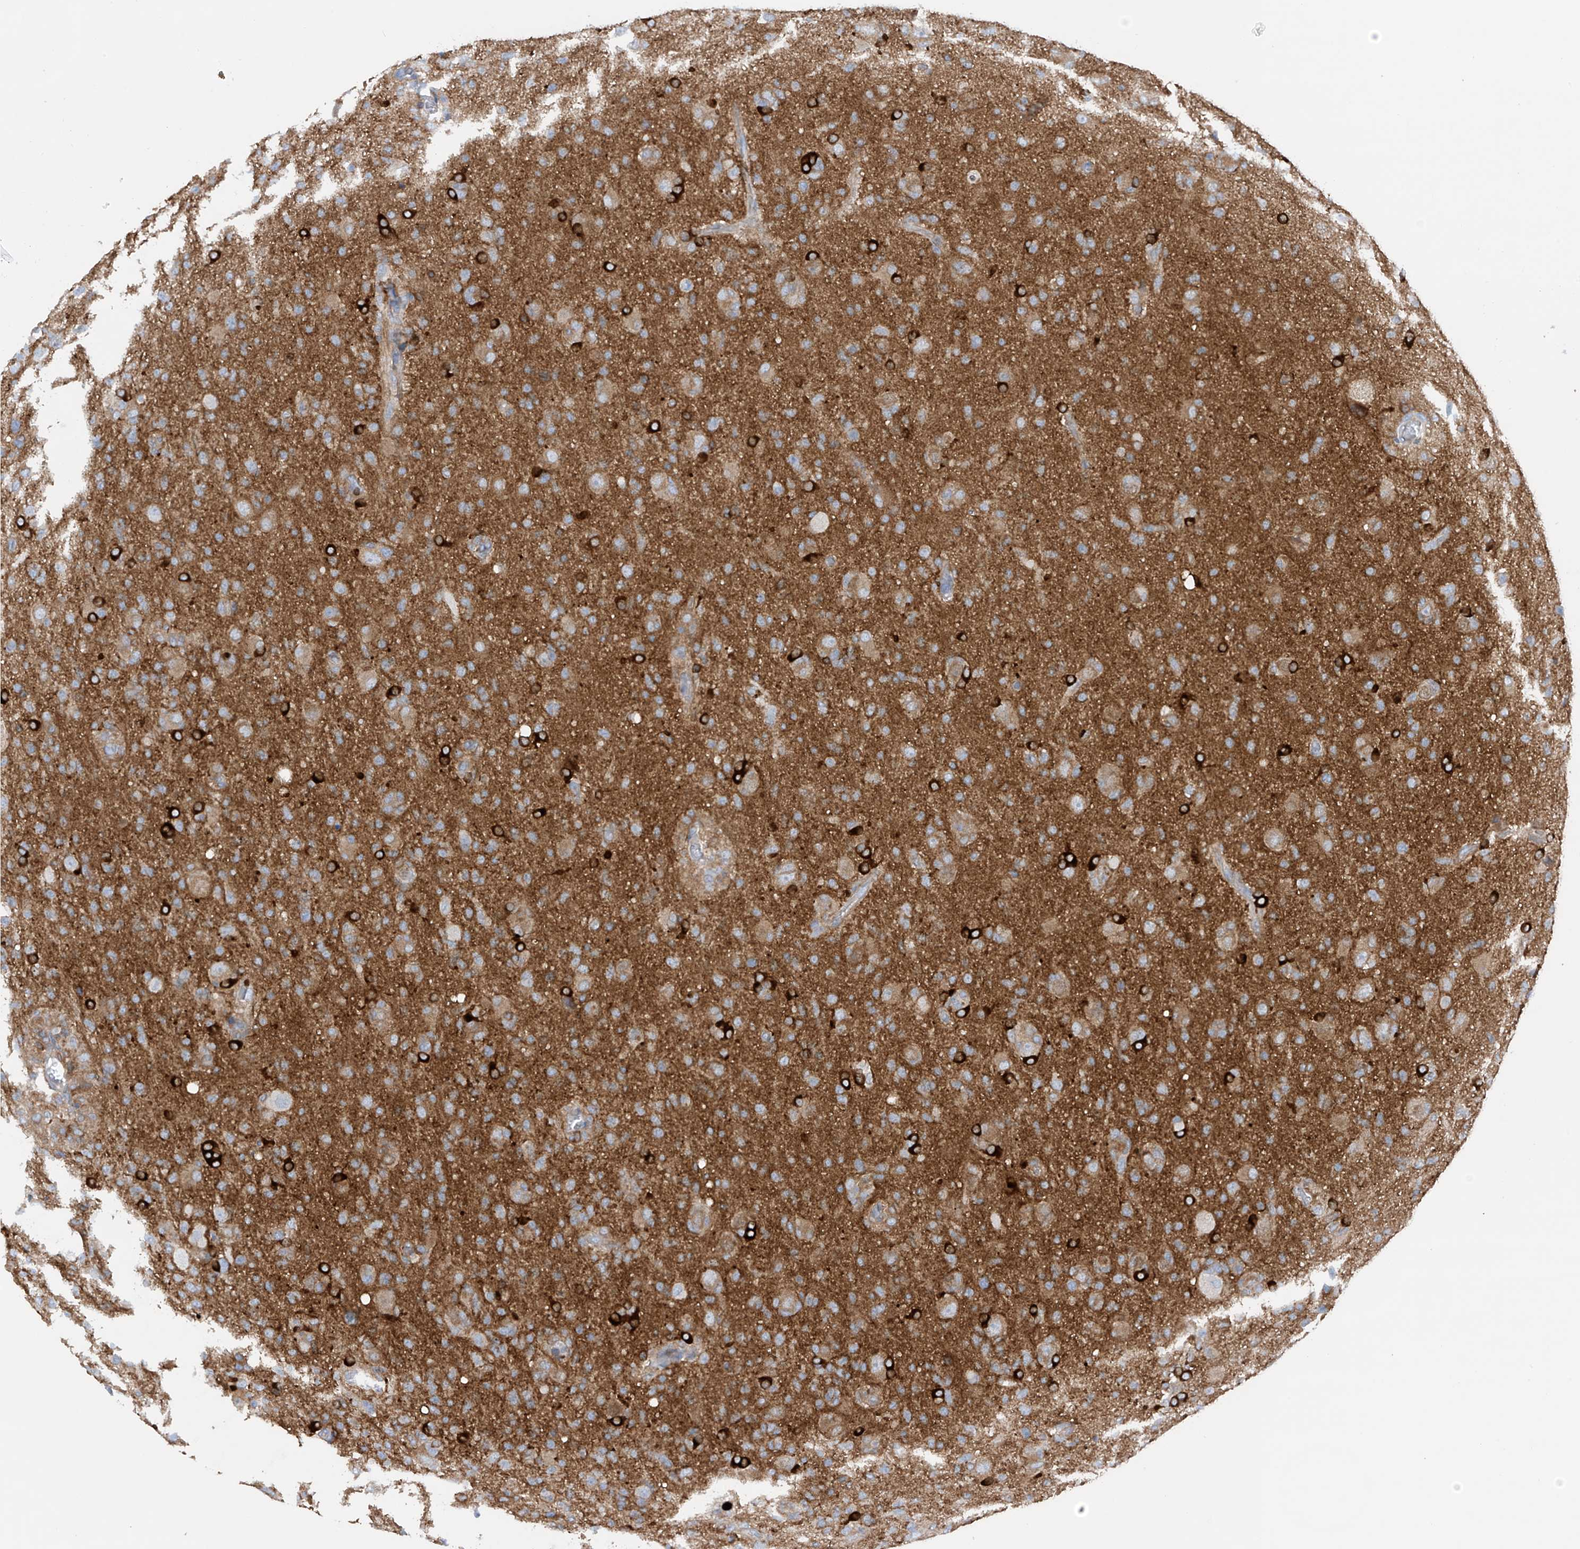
{"staining": {"intensity": "moderate", "quantity": "25%-75%", "location": "cytoplasmic/membranous"}, "tissue": "glioma", "cell_type": "Tumor cells", "image_type": "cancer", "snomed": [{"axis": "morphology", "description": "Glioma, malignant, High grade"}, {"axis": "topography", "description": "Brain"}], "caption": "Tumor cells reveal medium levels of moderate cytoplasmic/membranous staining in approximately 25%-75% of cells in glioma.", "gene": "PHACTR2", "patient": {"sex": "female", "age": 57}}